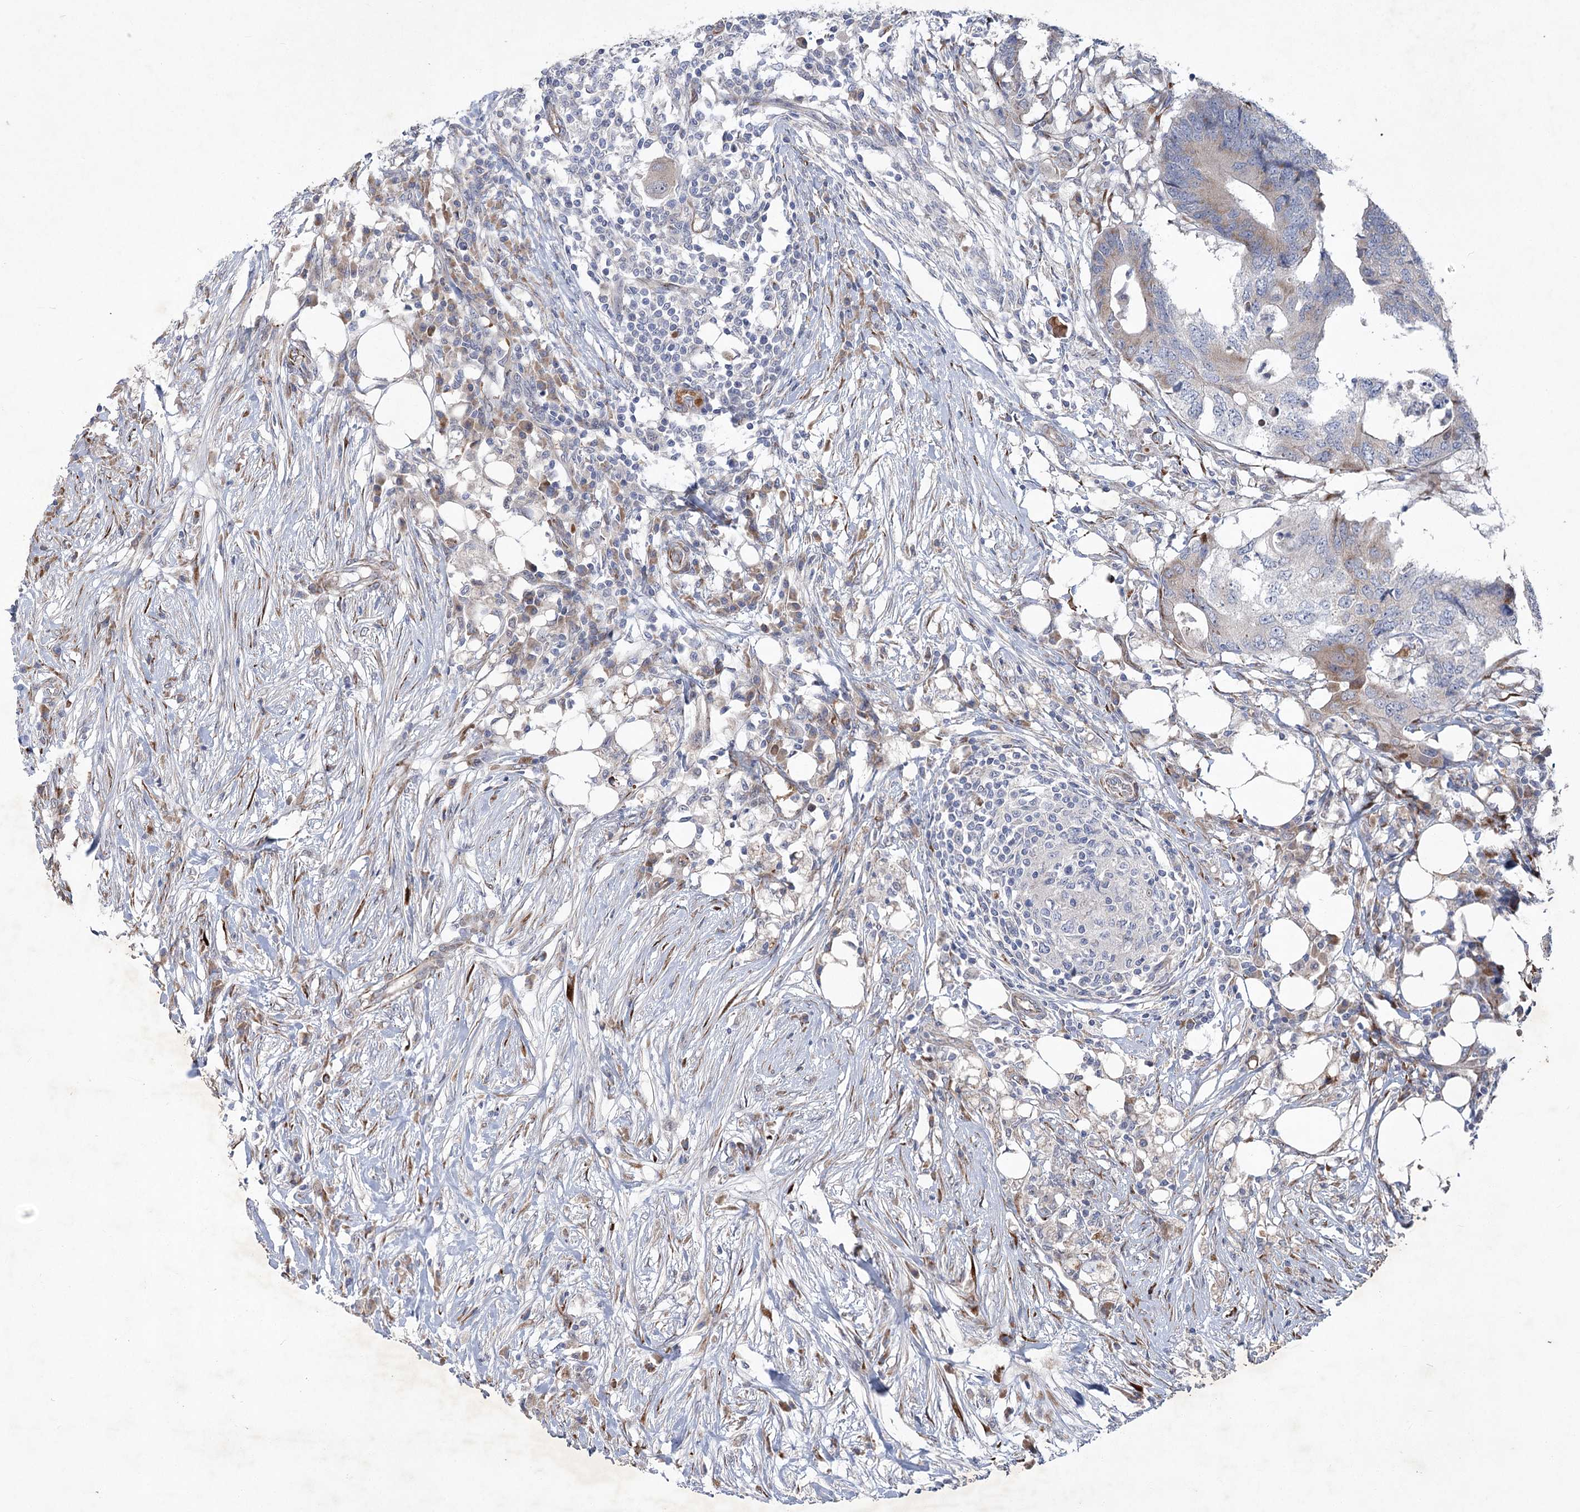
{"staining": {"intensity": "weak", "quantity": "<25%", "location": "cytoplasmic/membranous"}, "tissue": "colorectal cancer", "cell_type": "Tumor cells", "image_type": "cancer", "snomed": [{"axis": "morphology", "description": "Adenocarcinoma, NOS"}, {"axis": "topography", "description": "Colon"}], "caption": "A high-resolution image shows immunohistochemistry (IHC) staining of colorectal cancer (adenocarcinoma), which demonstrates no significant staining in tumor cells.", "gene": "GCNT4", "patient": {"sex": "male", "age": 71}}